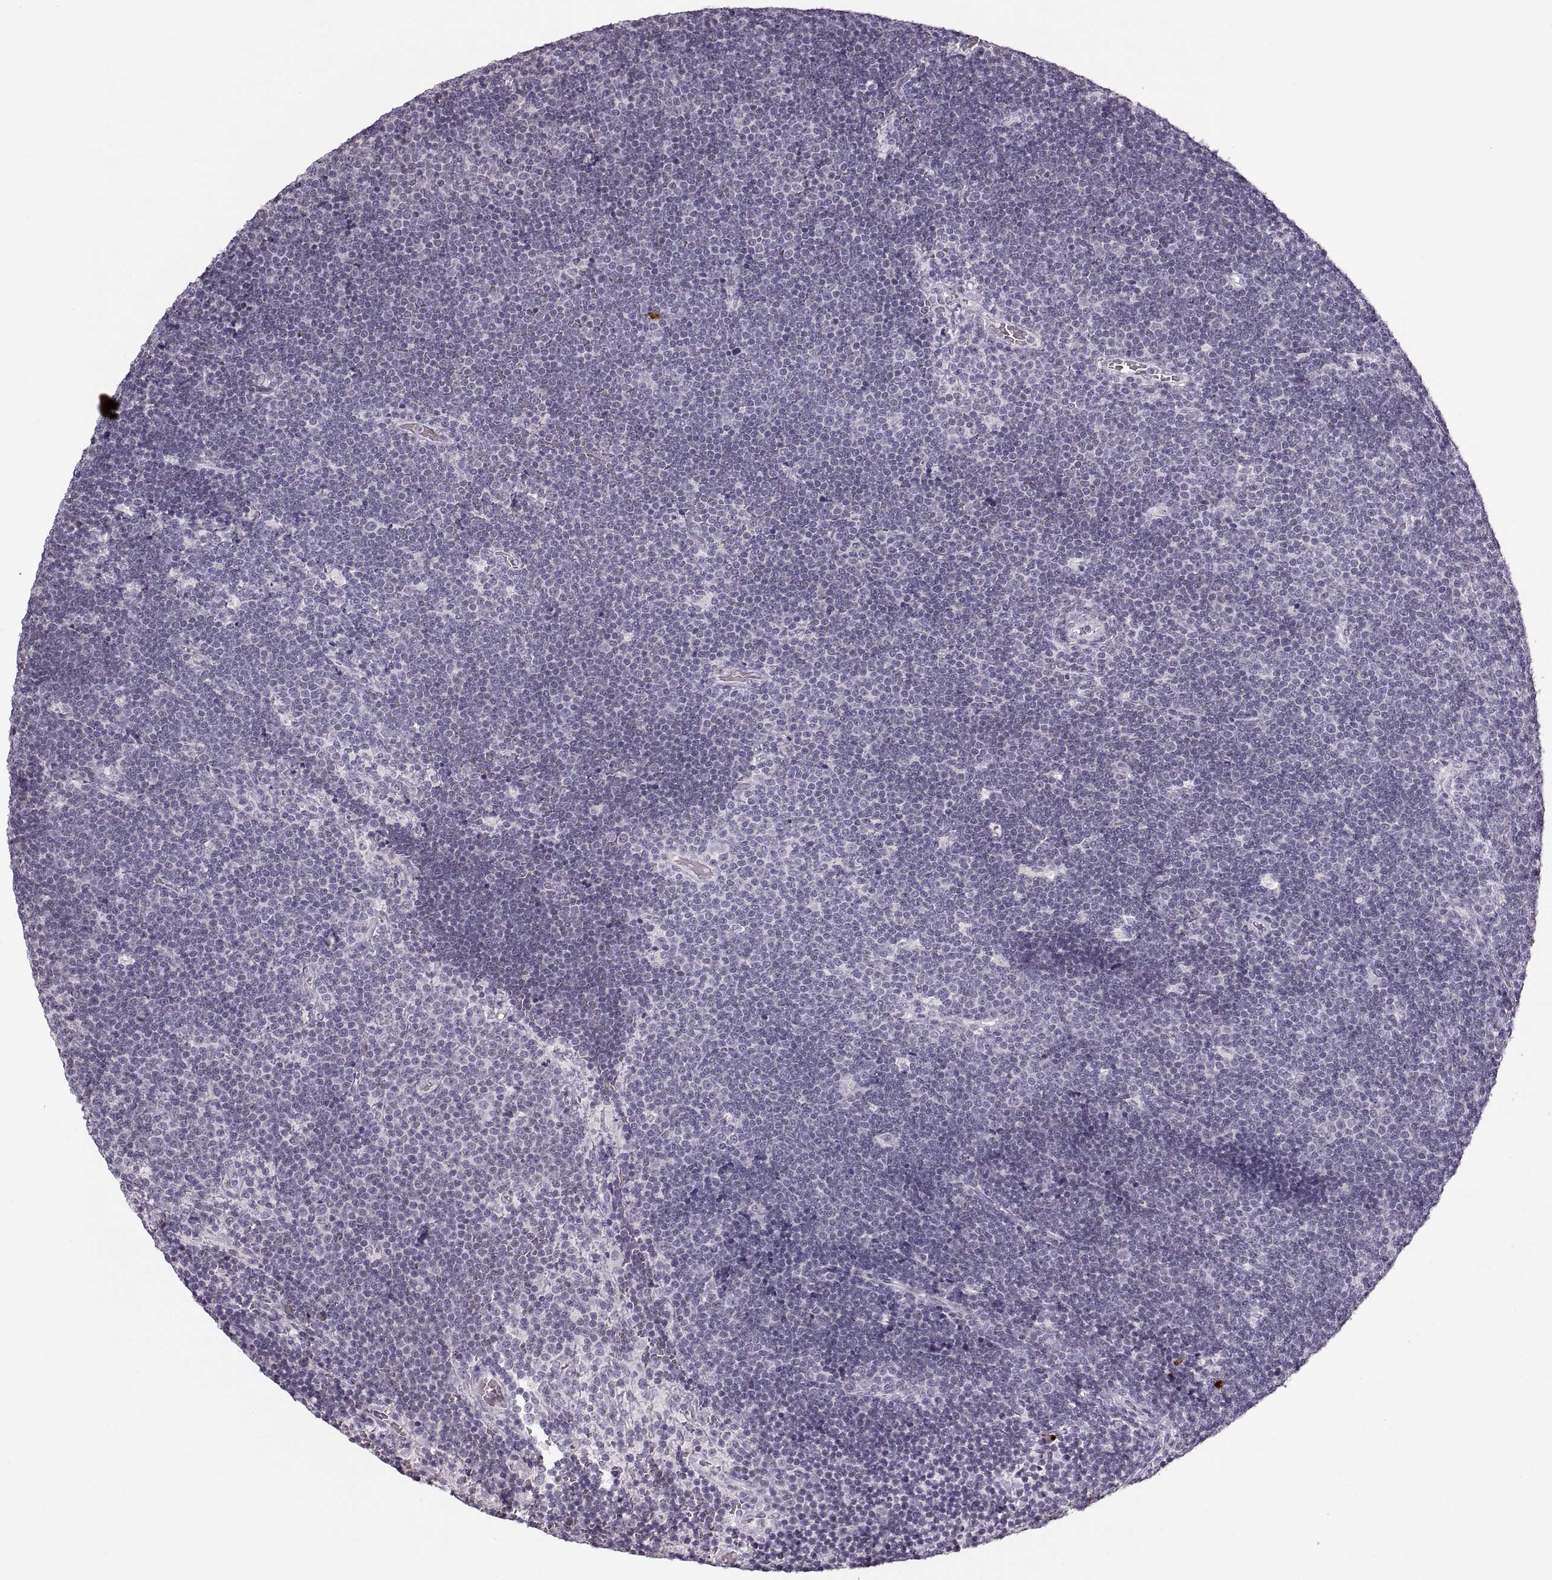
{"staining": {"intensity": "negative", "quantity": "none", "location": "none"}, "tissue": "lymphoma", "cell_type": "Tumor cells", "image_type": "cancer", "snomed": [{"axis": "morphology", "description": "Malignant lymphoma, non-Hodgkin's type, Low grade"}, {"axis": "topography", "description": "Brain"}], "caption": "Malignant lymphoma, non-Hodgkin's type (low-grade) was stained to show a protein in brown. There is no significant staining in tumor cells. (DAB immunohistochemistry with hematoxylin counter stain).", "gene": "CNTN1", "patient": {"sex": "female", "age": 66}}